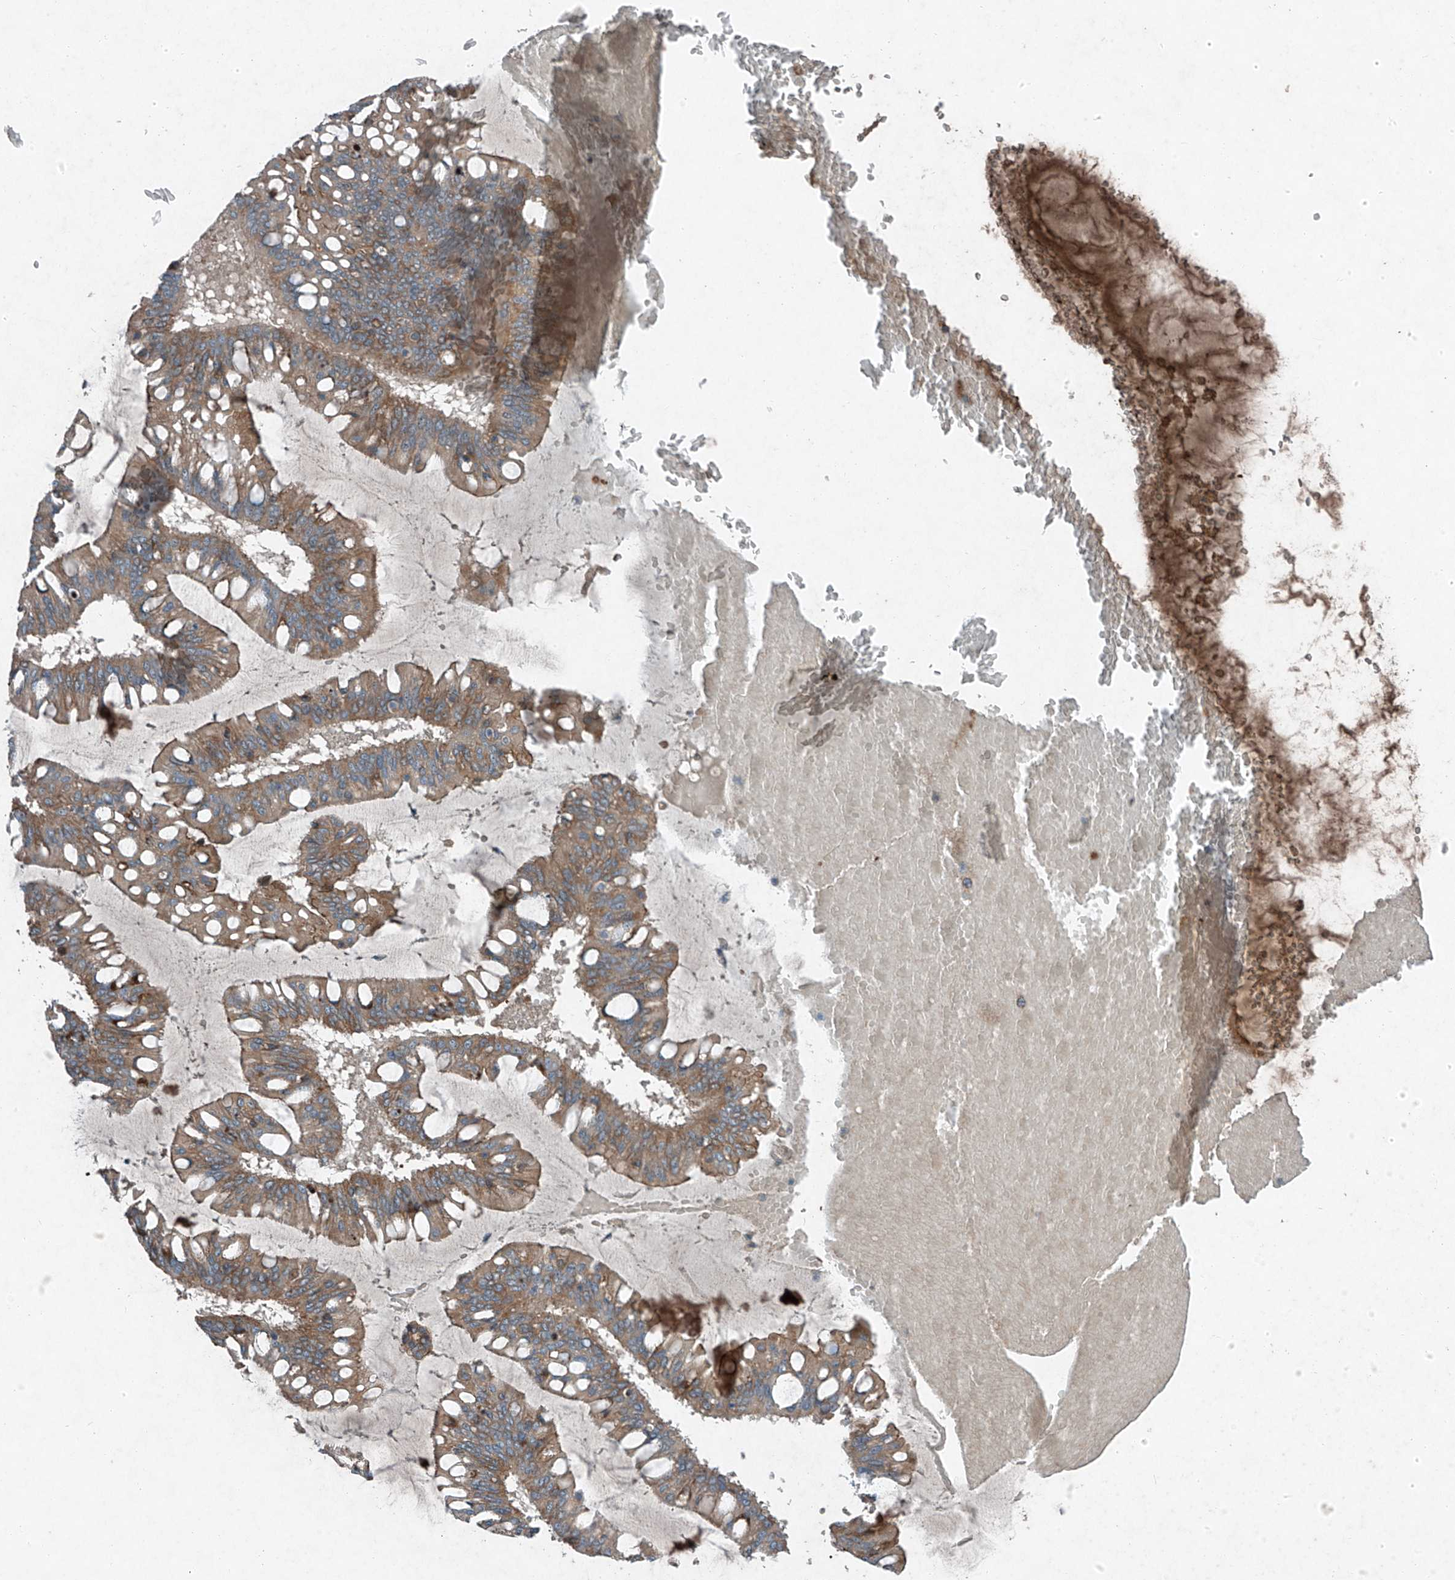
{"staining": {"intensity": "moderate", "quantity": ">75%", "location": "cytoplasmic/membranous"}, "tissue": "ovarian cancer", "cell_type": "Tumor cells", "image_type": "cancer", "snomed": [{"axis": "morphology", "description": "Cystadenocarcinoma, mucinous, NOS"}, {"axis": "topography", "description": "Ovary"}], "caption": "DAB (3,3'-diaminobenzidine) immunohistochemical staining of ovarian cancer demonstrates moderate cytoplasmic/membranous protein positivity in about >75% of tumor cells.", "gene": "FOXRED2", "patient": {"sex": "female", "age": 73}}